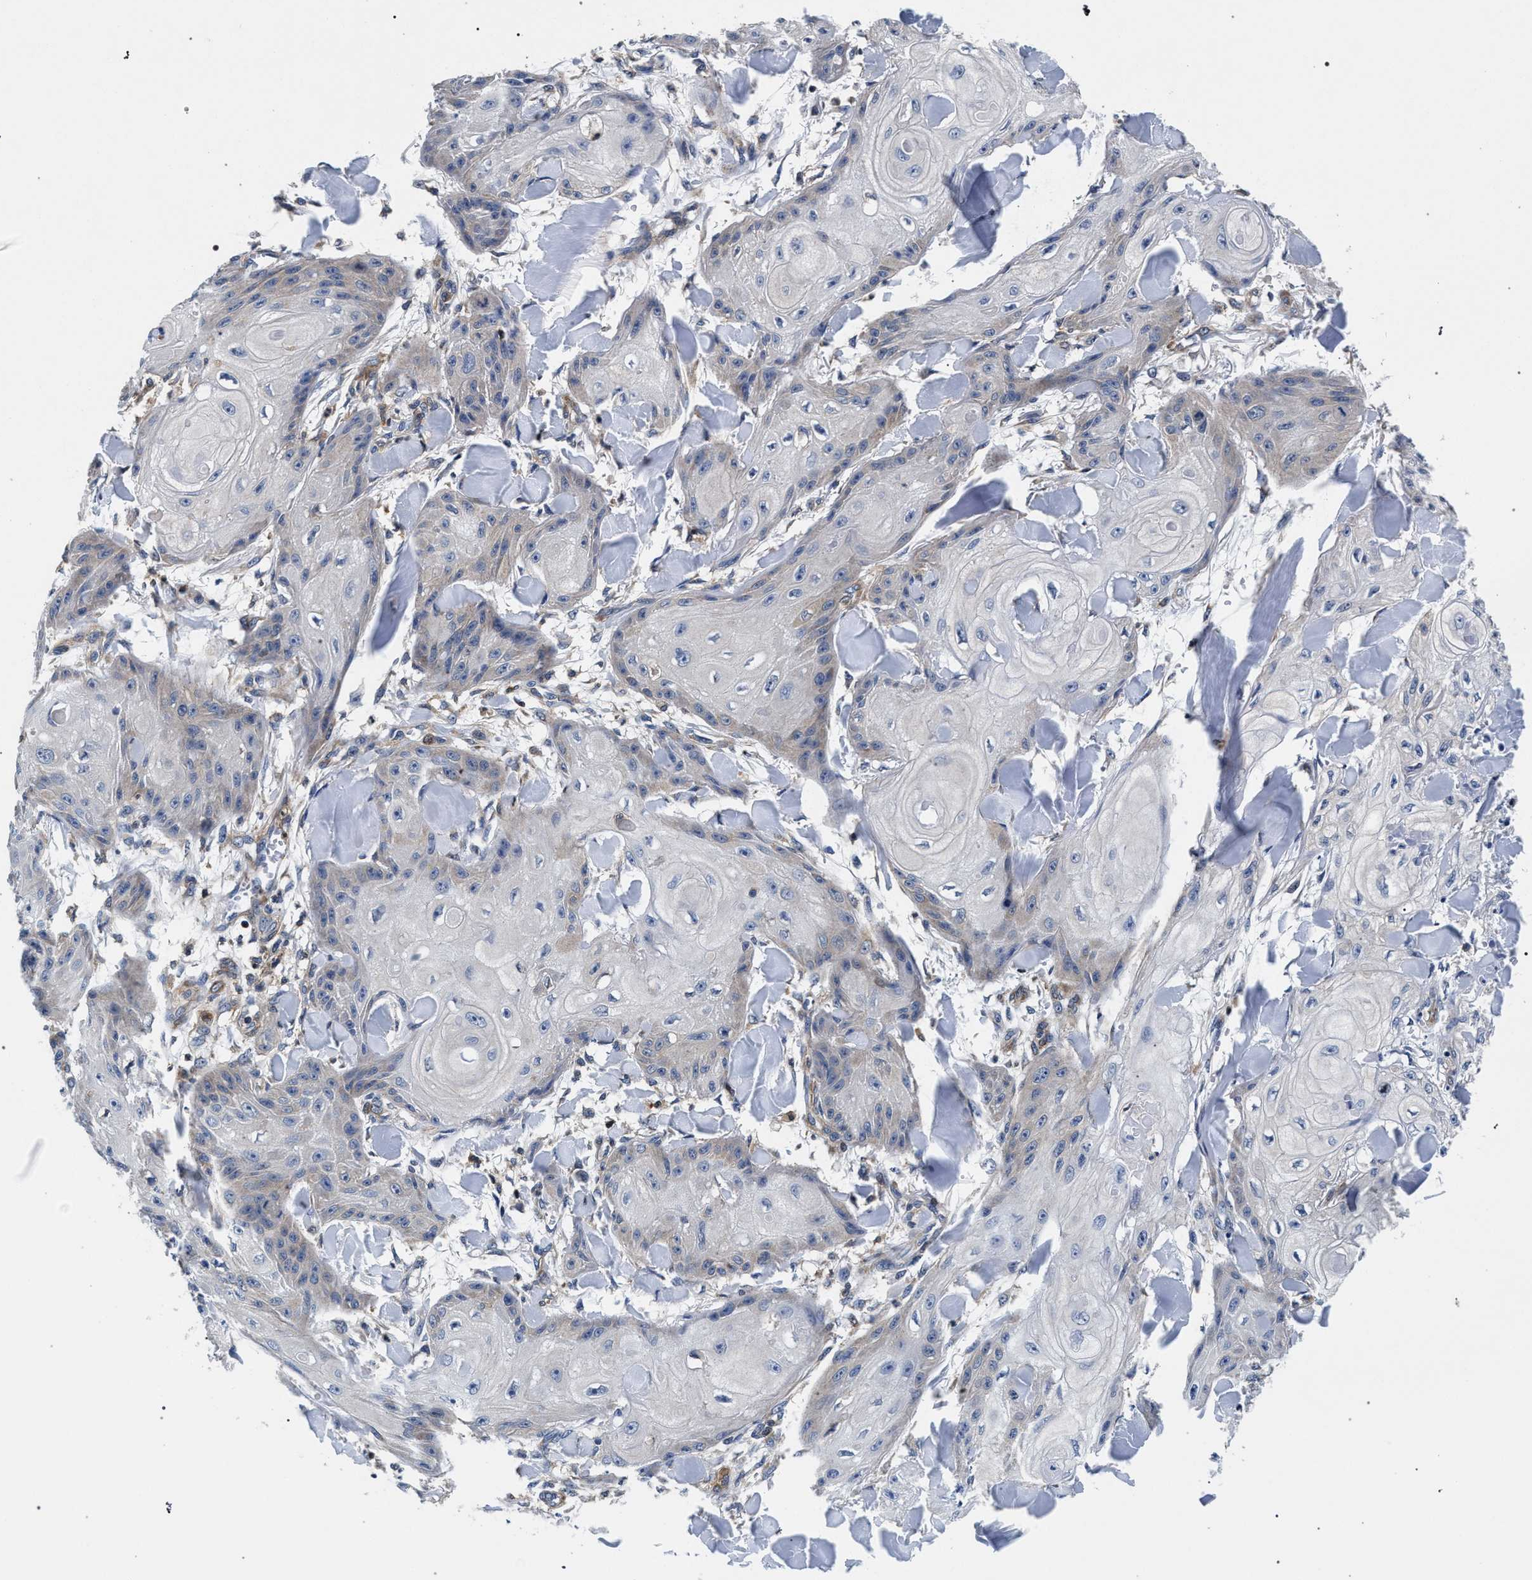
{"staining": {"intensity": "negative", "quantity": "none", "location": "none"}, "tissue": "skin cancer", "cell_type": "Tumor cells", "image_type": "cancer", "snomed": [{"axis": "morphology", "description": "Squamous cell carcinoma, NOS"}, {"axis": "topography", "description": "Skin"}], "caption": "Squamous cell carcinoma (skin) was stained to show a protein in brown. There is no significant positivity in tumor cells.", "gene": "LASP1", "patient": {"sex": "male", "age": 74}}